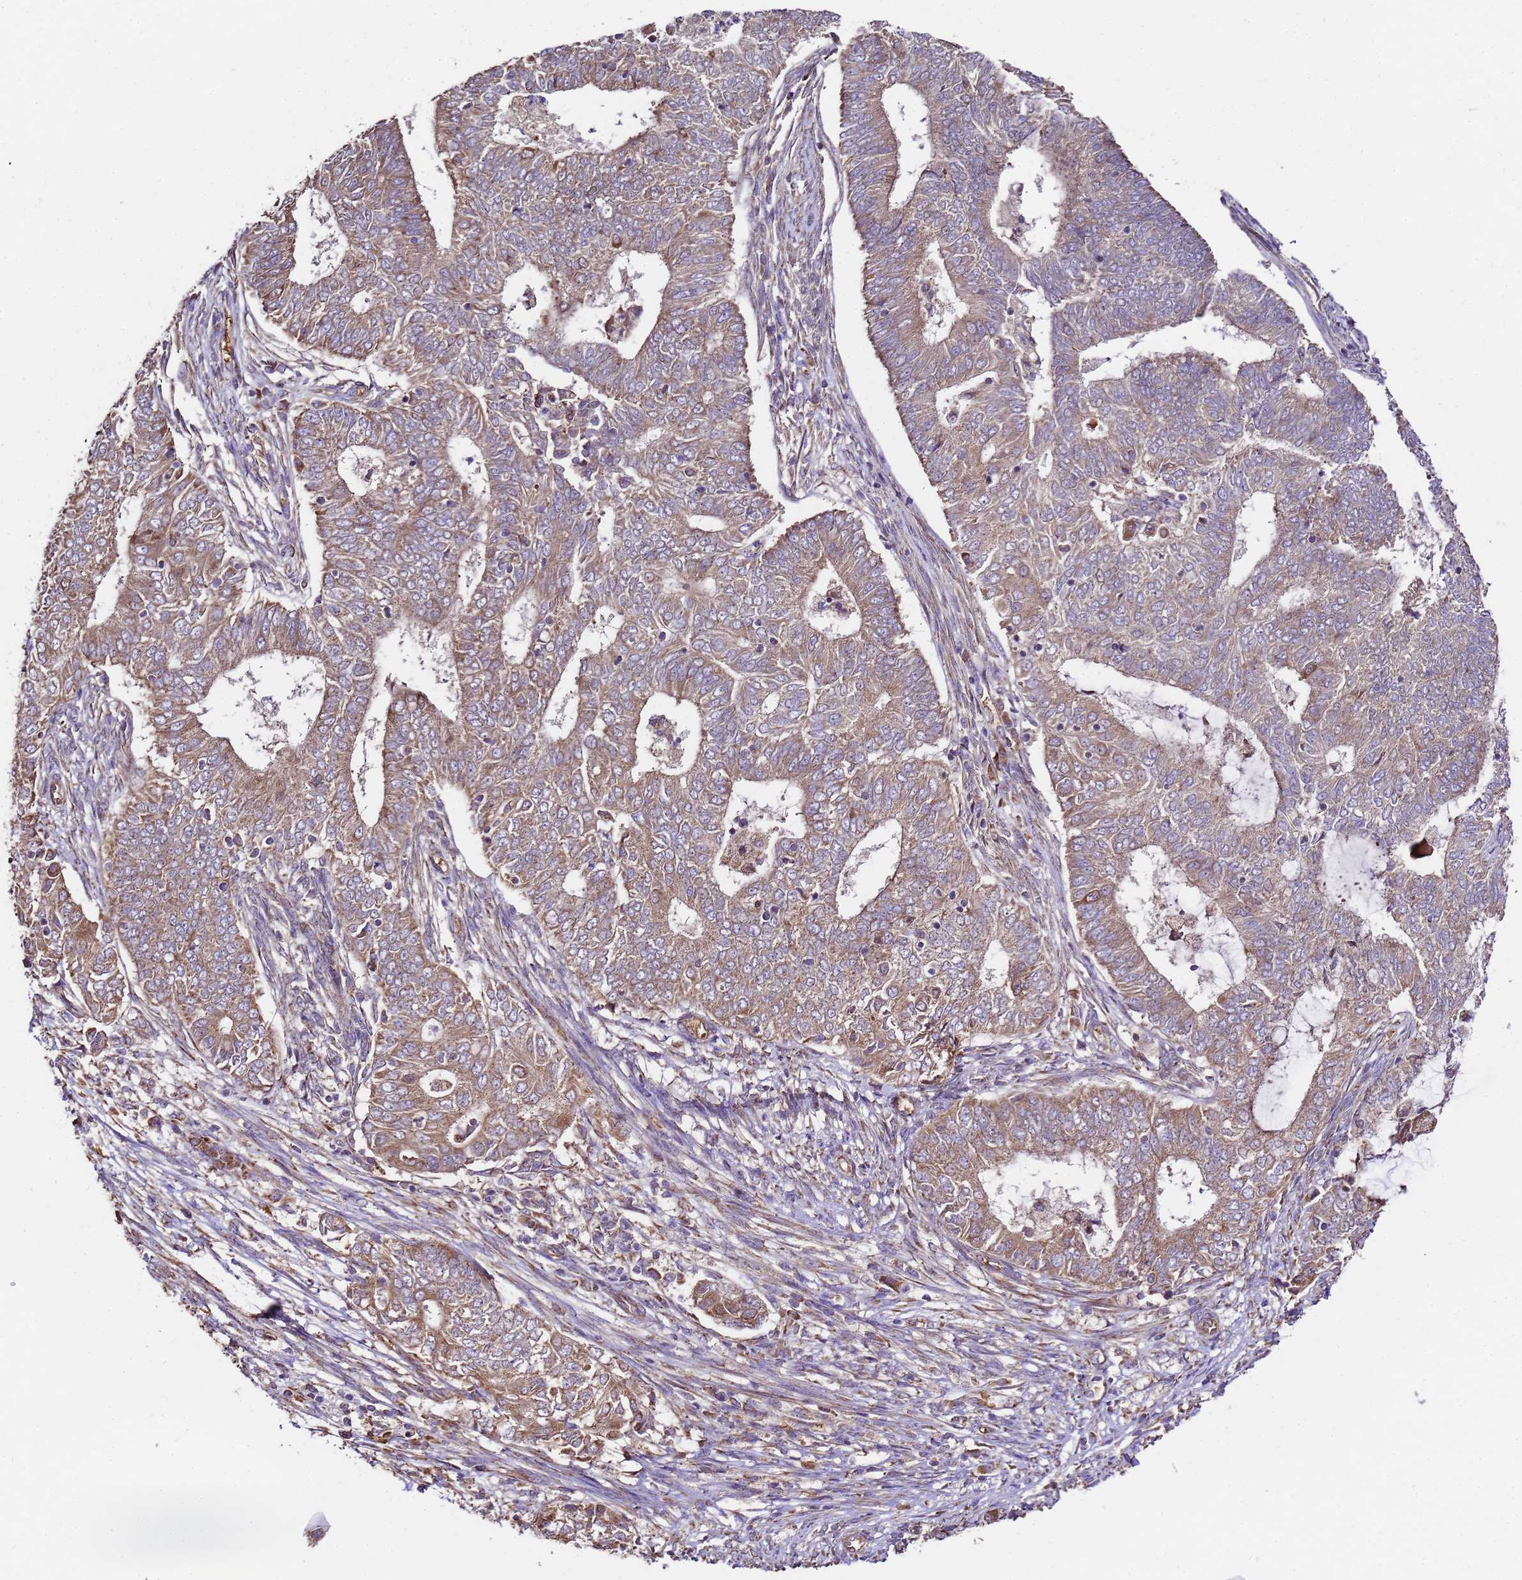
{"staining": {"intensity": "moderate", "quantity": ">75%", "location": "cytoplasmic/membranous"}, "tissue": "endometrial cancer", "cell_type": "Tumor cells", "image_type": "cancer", "snomed": [{"axis": "morphology", "description": "Adenocarcinoma, NOS"}, {"axis": "topography", "description": "Endometrium"}], "caption": "Protein staining of endometrial adenocarcinoma tissue reveals moderate cytoplasmic/membranous expression in approximately >75% of tumor cells. (Brightfield microscopy of DAB IHC at high magnification).", "gene": "LRRIQ1", "patient": {"sex": "female", "age": 62}}